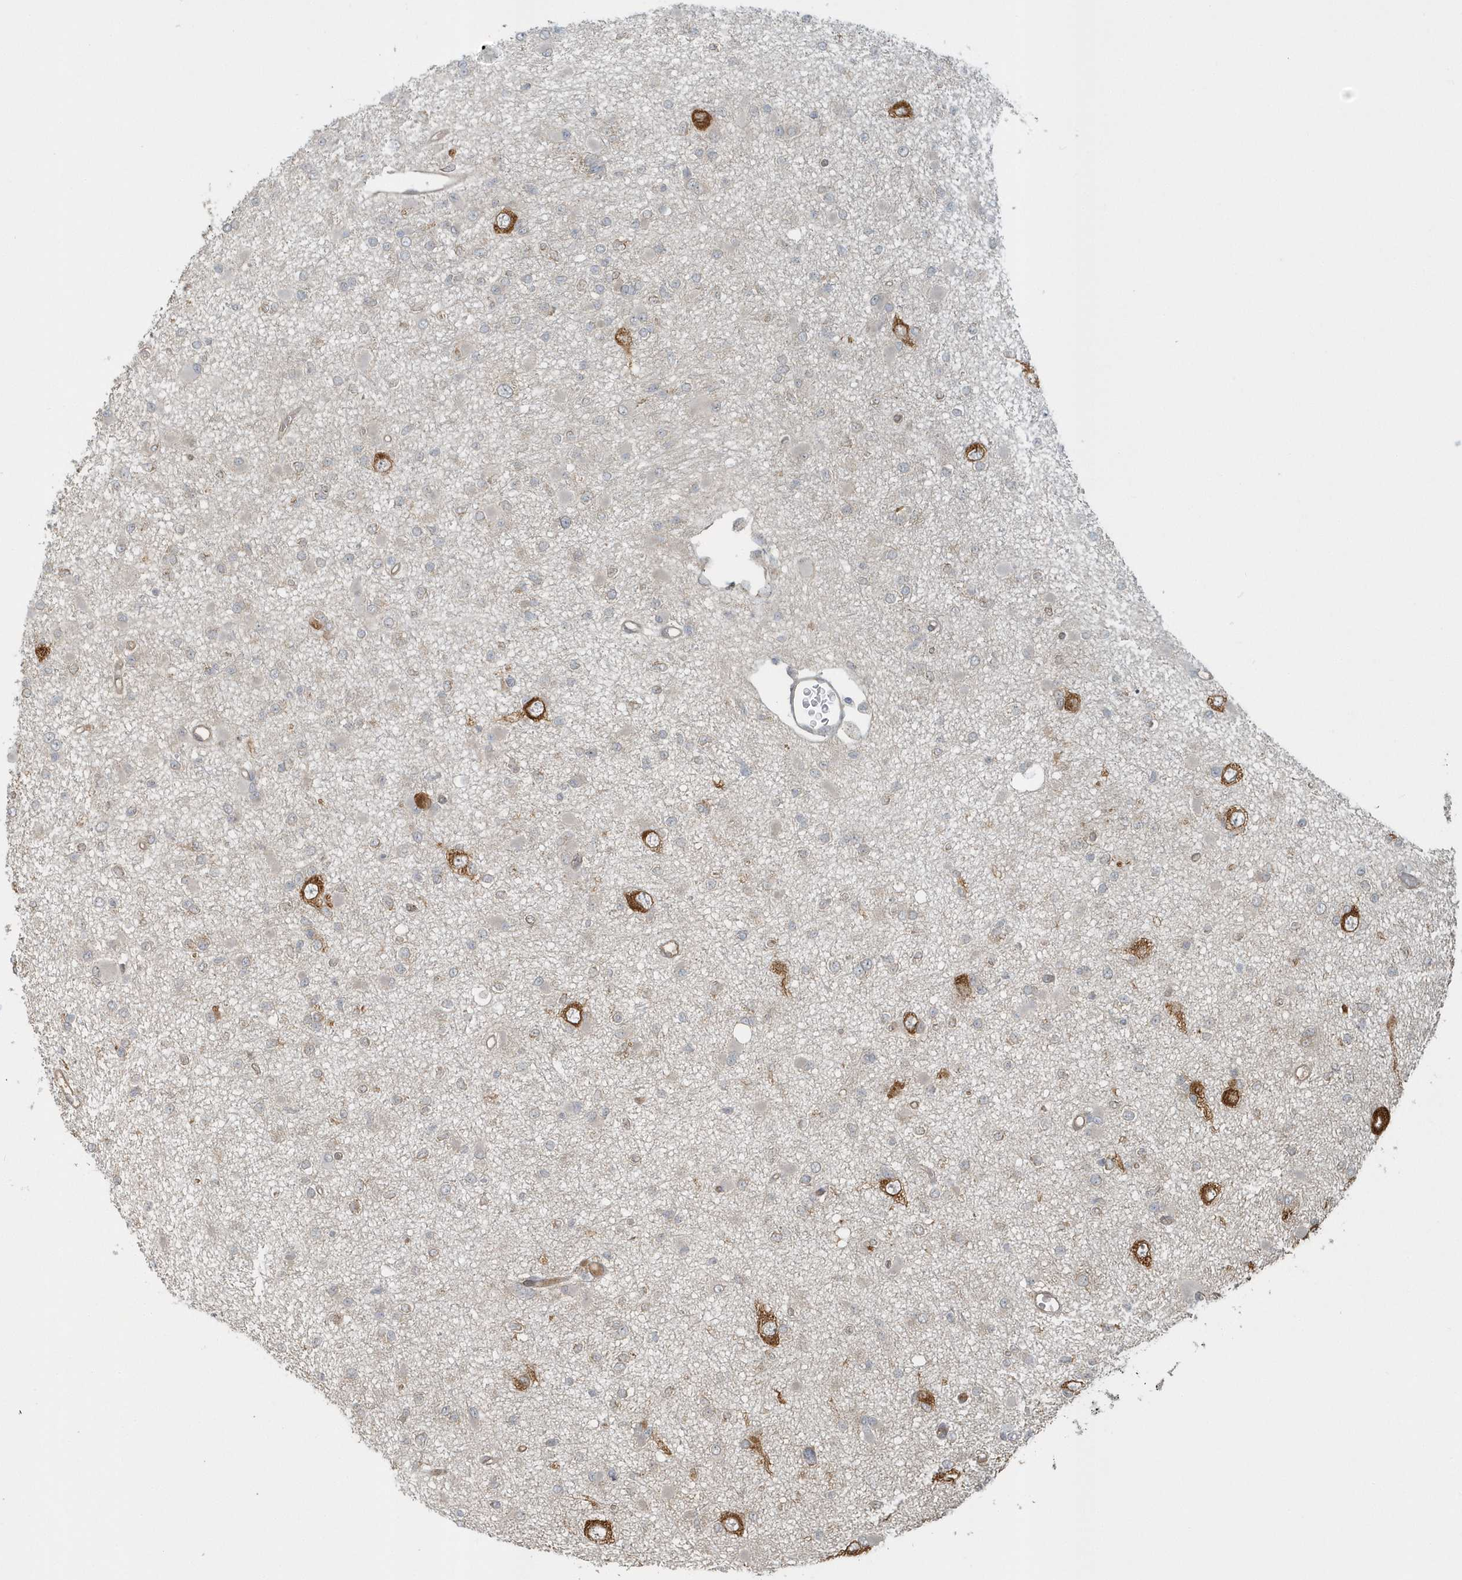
{"staining": {"intensity": "weak", "quantity": "<25%", "location": "cytoplasmic/membranous"}, "tissue": "glioma", "cell_type": "Tumor cells", "image_type": "cancer", "snomed": [{"axis": "morphology", "description": "Glioma, malignant, Low grade"}, {"axis": "topography", "description": "Brain"}], "caption": "Tumor cells are negative for protein expression in human malignant glioma (low-grade).", "gene": "STIM2", "patient": {"sex": "female", "age": 22}}